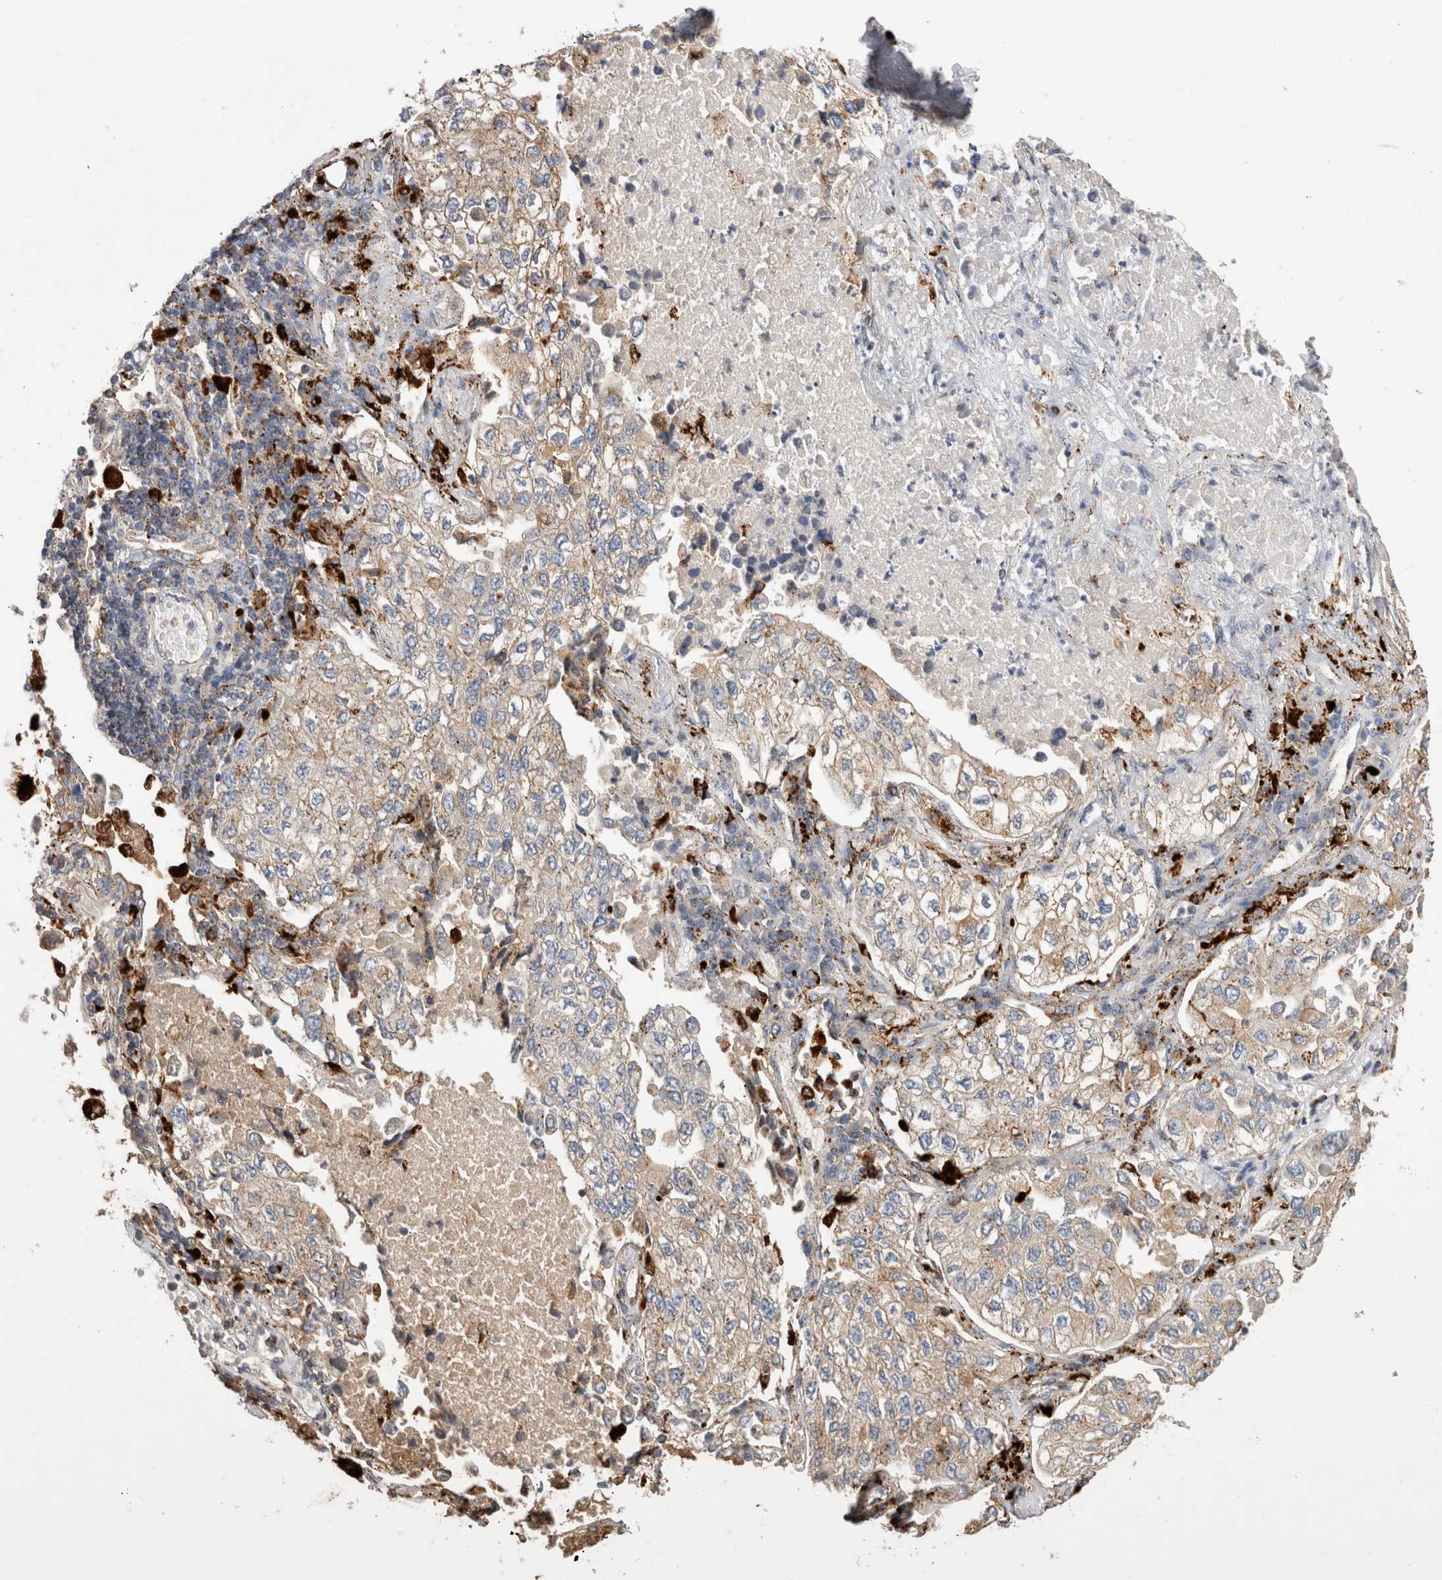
{"staining": {"intensity": "weak", "quantity": "25%-75%", "location": "cytoplasmic/membranous"}, "tissue": "lung cancer", "cell_type": "Tumor cells", "image_type": "cancer", "snomed": [{"axis": "morphology", "description": "Adenocarcinoma, NOS"}, {"axis": "topography", "description": "Lung"}], "caption": "Immunohistochemistry staining of adenocarcinoma (lung), which reveals low levels of weak cytoplasmic/membranous staining in about 25%-75% of tumor cells indicating weak cytoplasmic/membranous protein staining. The staining was performed using DAB (3,3'-diaminobenzidine) (brown) for protein detection and nuclei were counterstained in hematoxylin (blue).", "gene": "CTSA", "patient": {"sex": "male", "age": 63}}